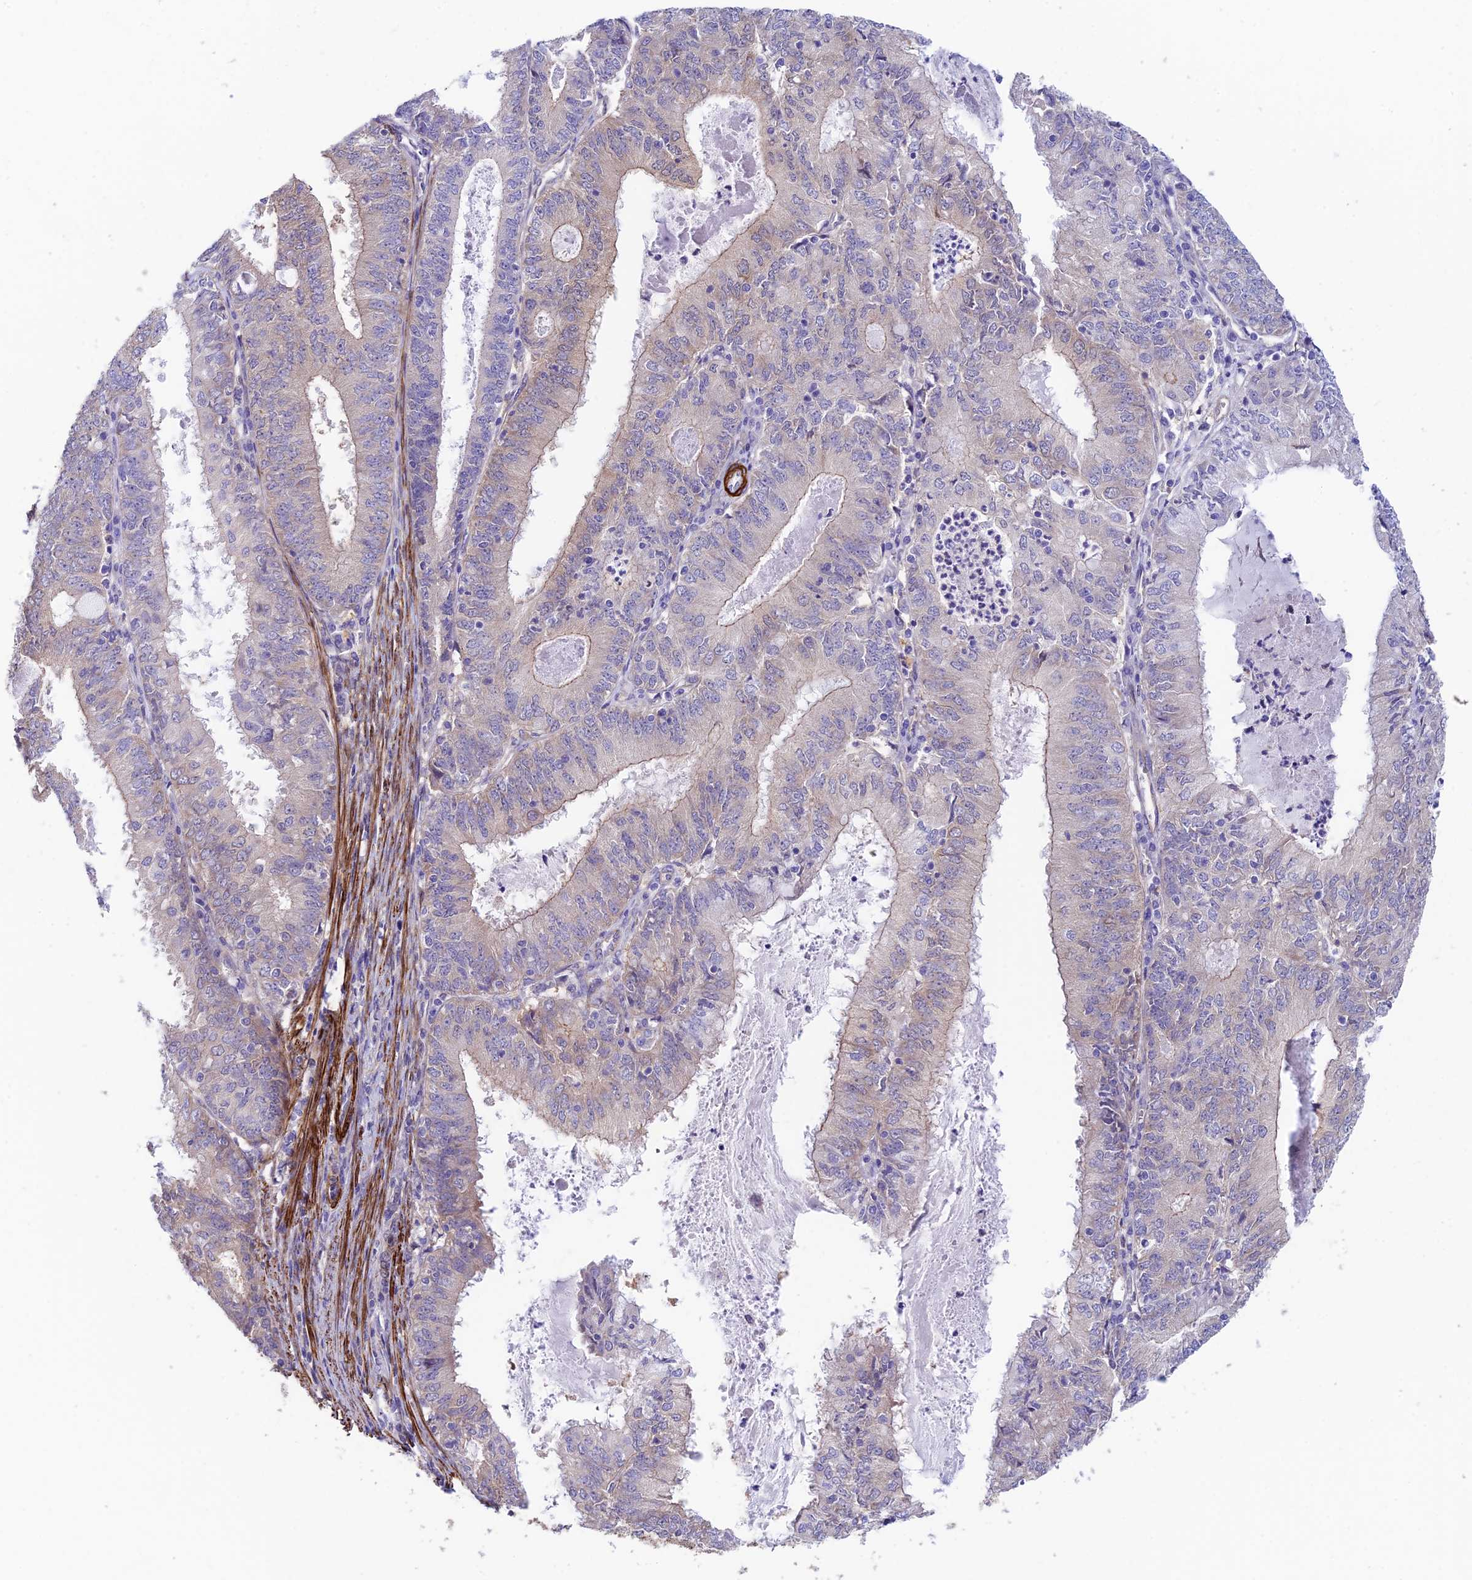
{"staining": {"intensity": "weak", "quantity": "<25%", "location": "cytoplasmic/membranous"}, "tissue": "endometrial cancer", "cell_type": "Tumor cells", "image_type": "cancer", "snomed": [{"axis": "morphology", "description": "Adenocarcinoma, NOS"}, {"axis": "topography", "description": "Endometrium"}], "caption": "Tumor cells are negative for protein expression in human endometrial cancer (adenocarcinoma).", "gene": "ANKRD50", "patient": {"sex": "female", "age": 57}}